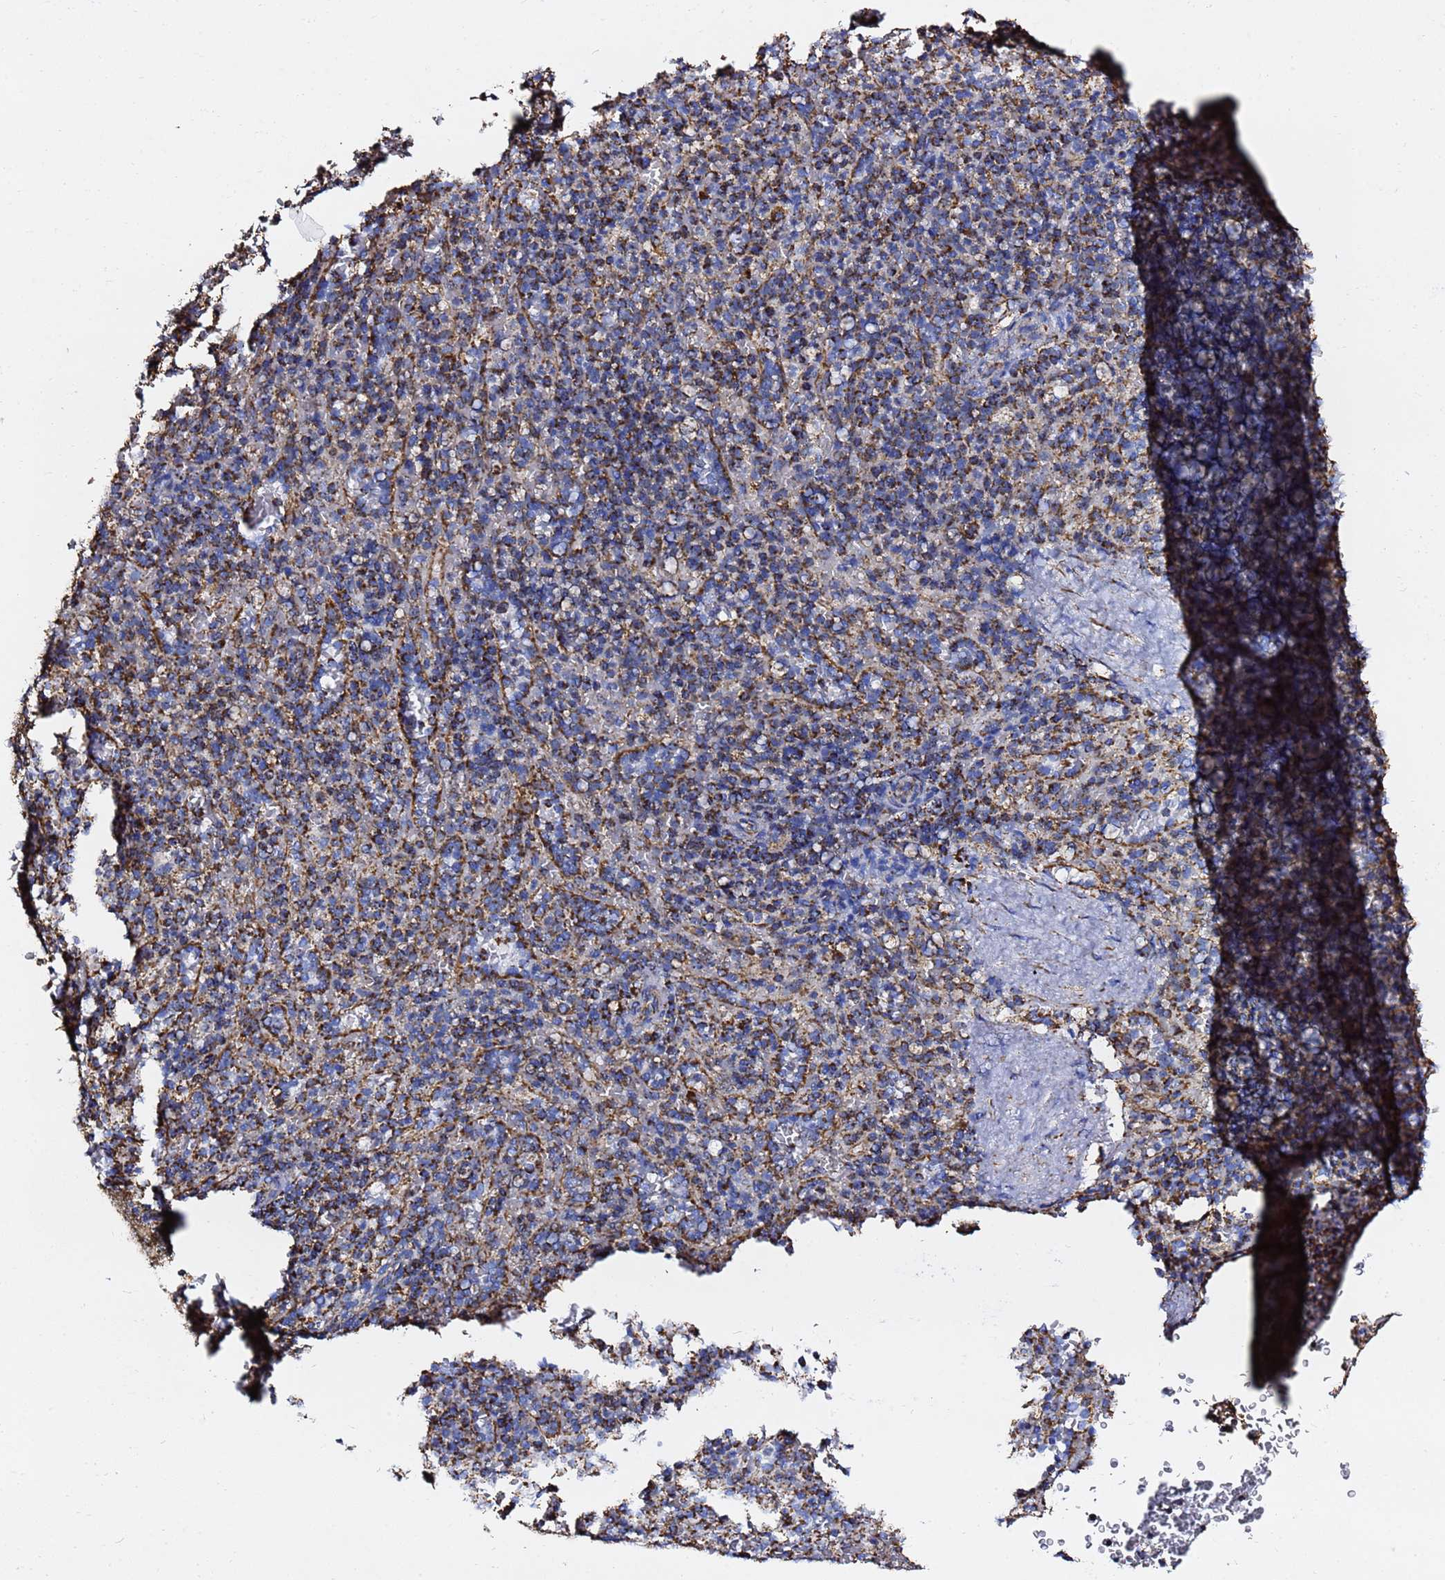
{"staining": {"intensity": "moderate", "quantity": "25%-75%", "location": "cytoplasmic/membranous"}, "tissue": "spleen", "cell_type": "Cells in red pulp", "image_type": "normal", "snomed": [{"axis": "morphology", "description": "Normal tissue, NOS"}, {"axis": "topography", "description": "Spleen"}], "caption": "Spleen stained for a protein exhibits moderate cytoplasmic/membranous positivity in cells in red pulp. (brown staining indicates protein expression, while blue staining denotes nuclei).", "gene": "PHB2", "patient": {"sex": "female", "age": 21}}